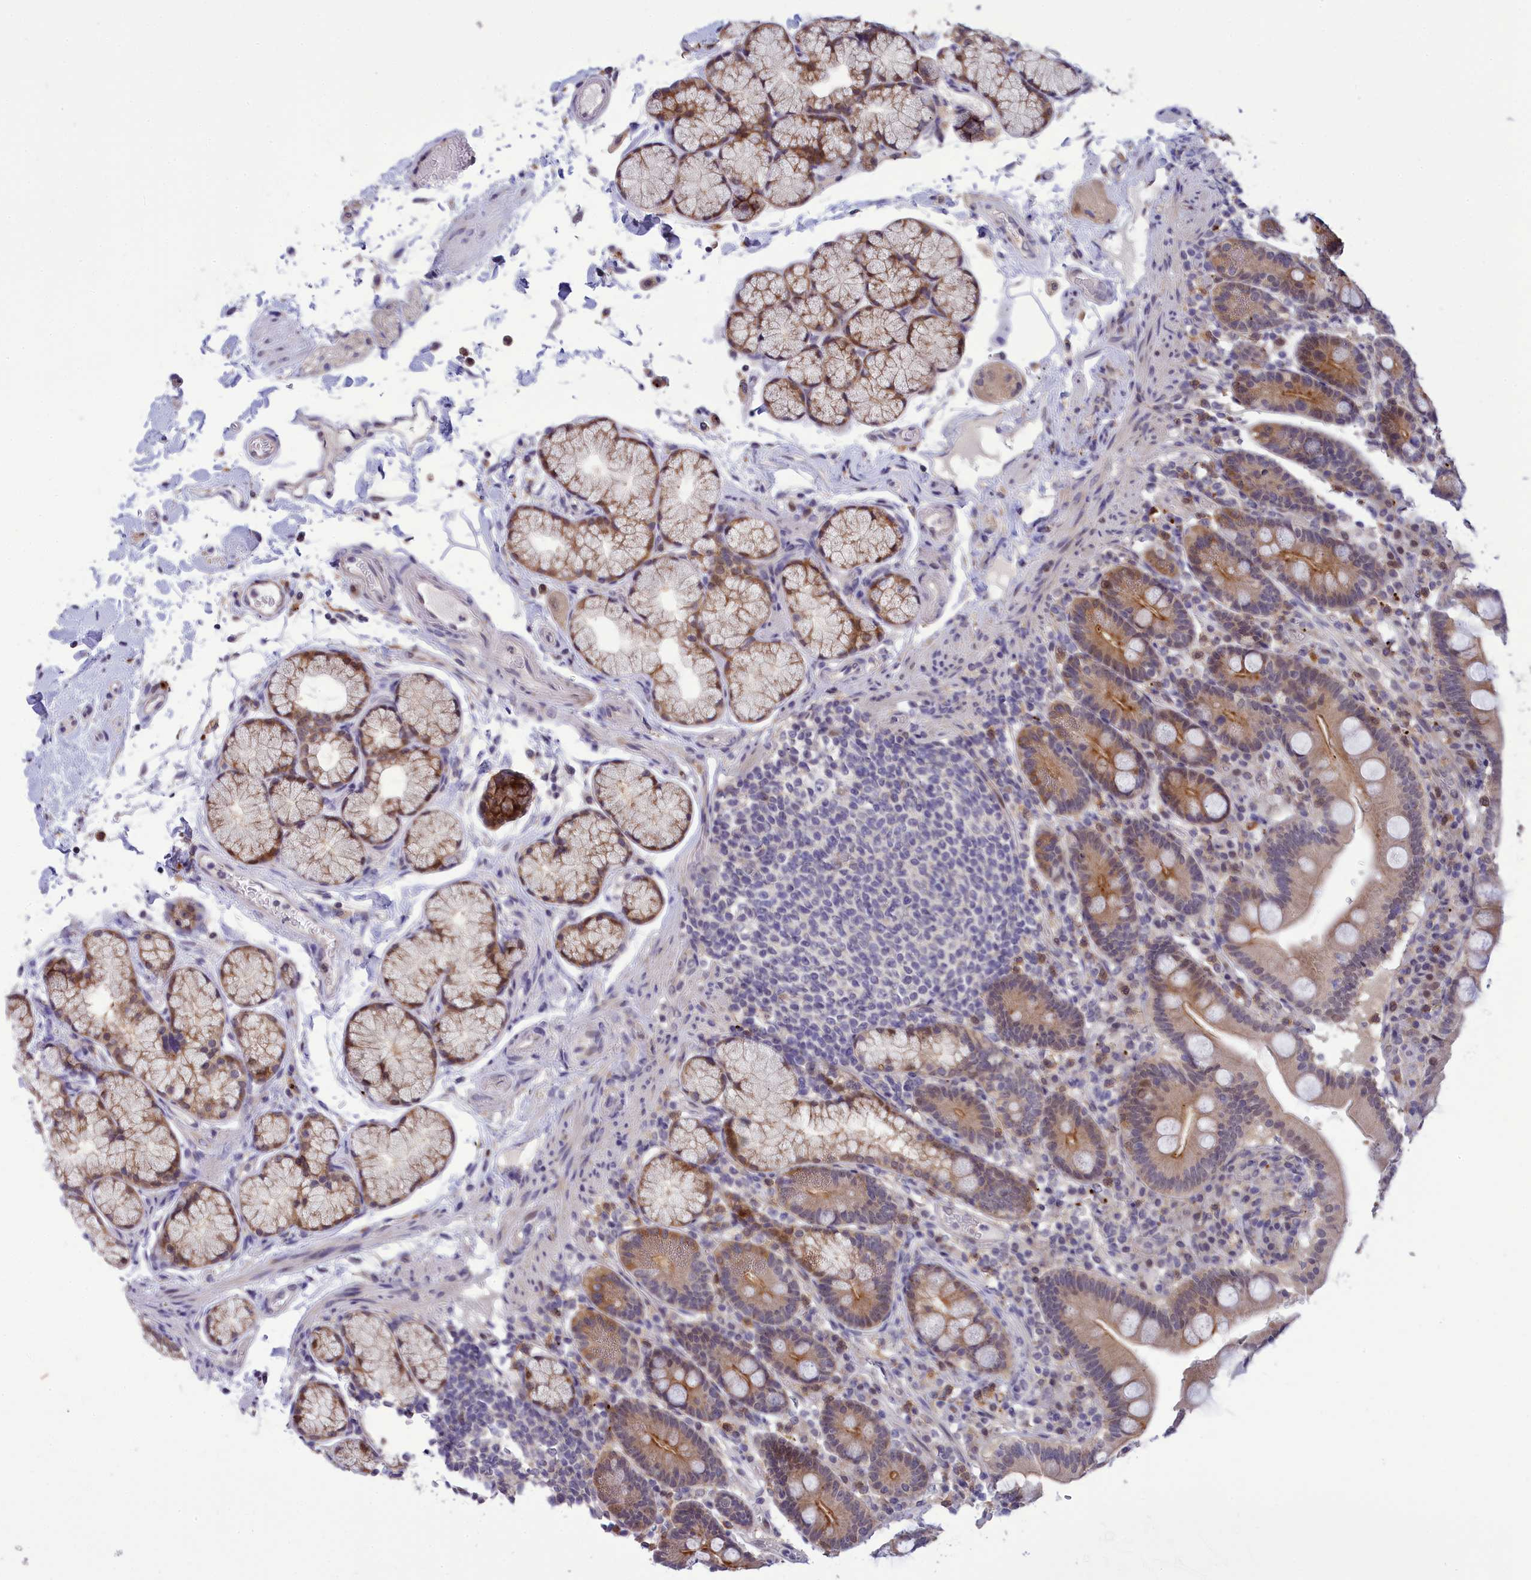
{"staining": {"intensity": "moderate", "quantity": "25%-75%", "location": "cytoplasmic/membranous,nuclear"}, "tissue": "duodenum", "cell_type": "Glandular cells", "image_type": "normal", "snomed": [{"axis": "morphology", "description": "Normal tissue, NOS"}, {"axis": "topography", "description": "Small intestine, NOS"}], "caption": "The photomicrograph exhibits staining of normal duodenum, revealing moderate cytoplasmic/membranous,nuclear protein staining (brown color) within glandular cells. Using DAB (brown) and hematoxylin (blue) stains, captured at high magnification using brightfield microscopy.", "gene": "KCTD14", "patient": {"sex": "female", "age": 71}}